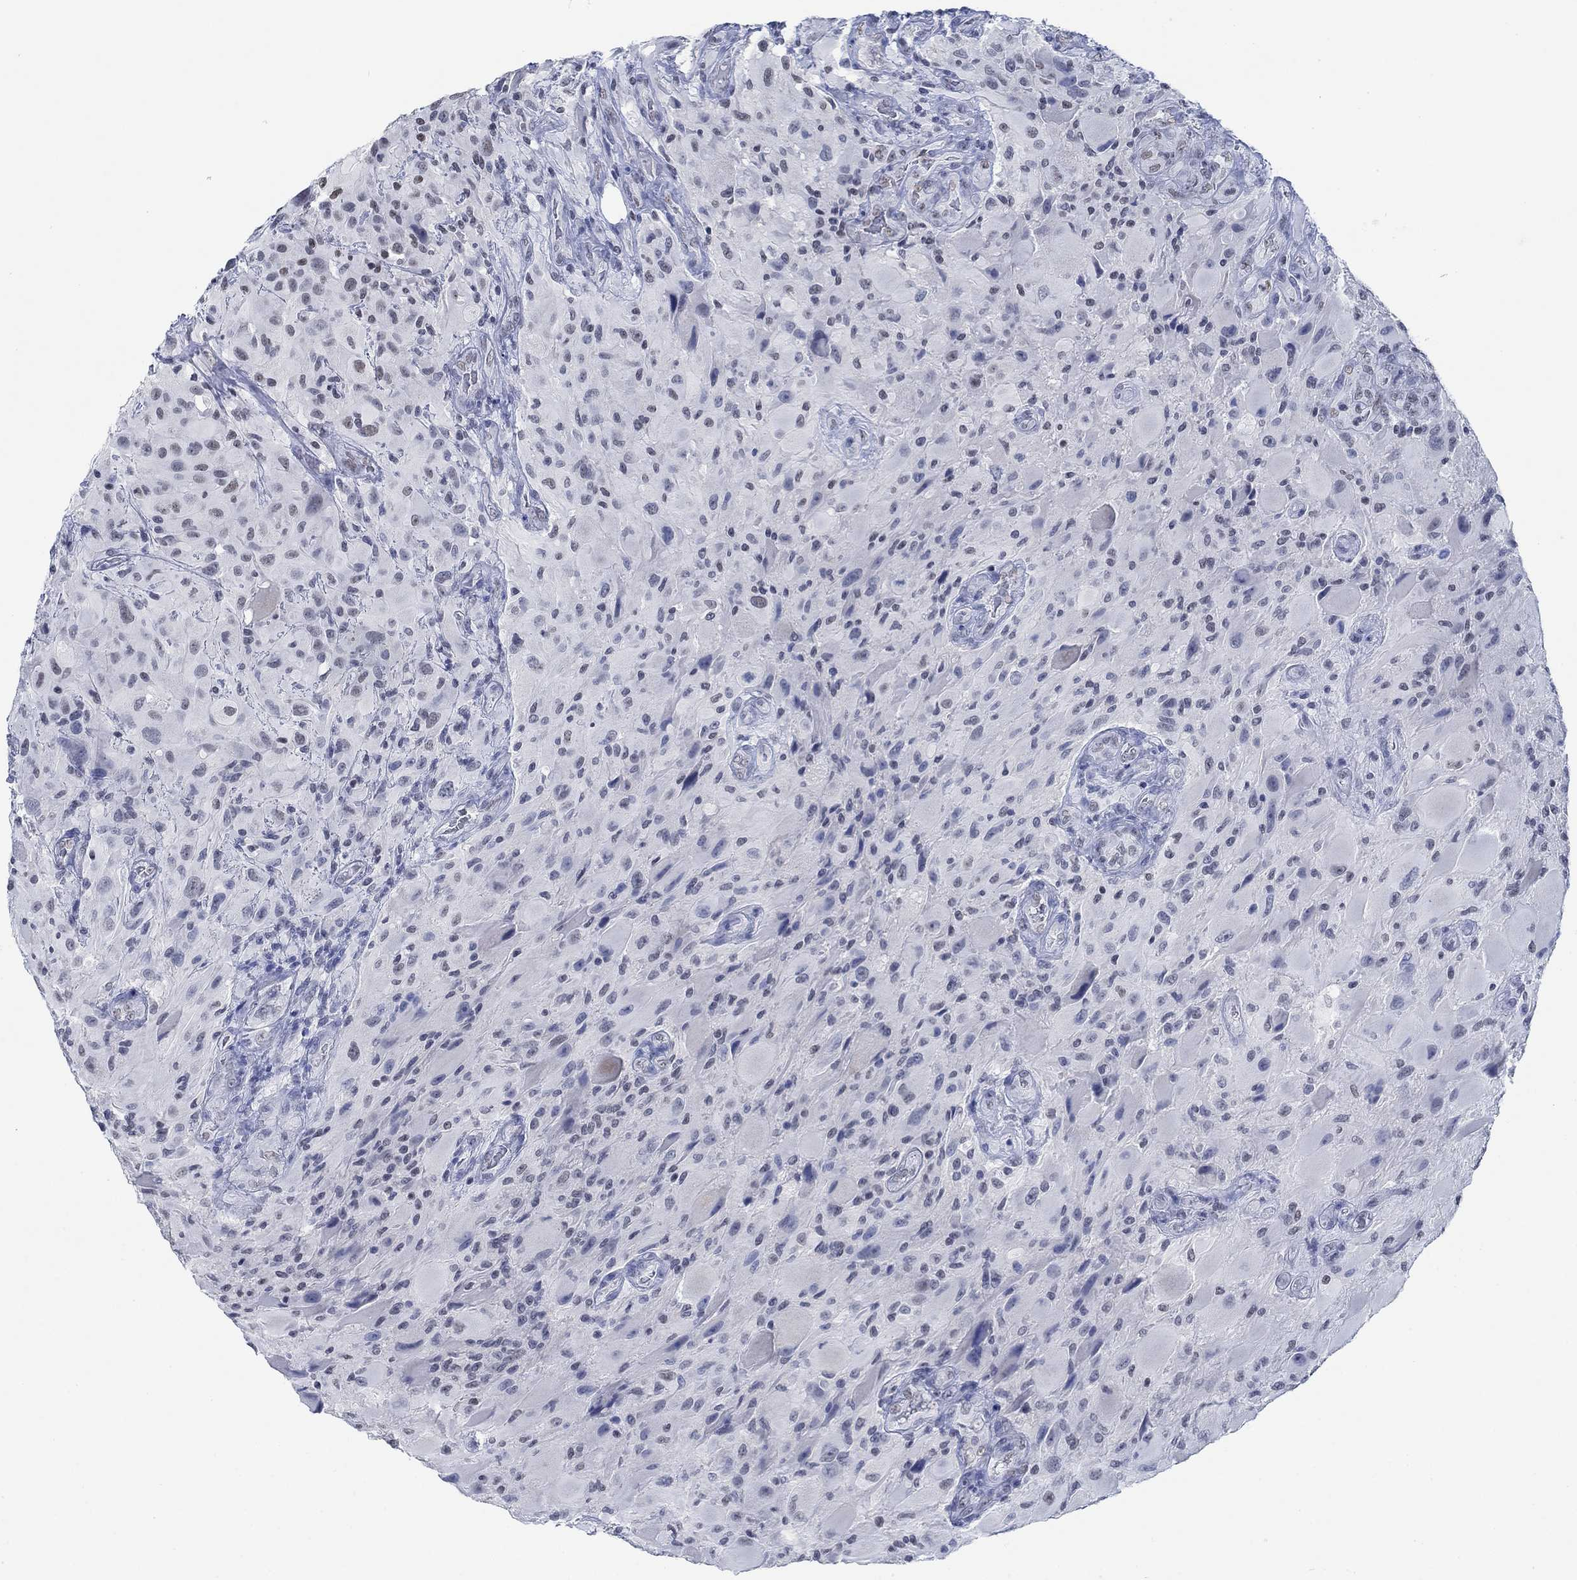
{"staining": {"intensity": "negative", "quantity": "none", "location": "none"}, "tissue": "glioma", "cell_type": "Tumor cells", "image_type": "cancer", "snomed": [{"axis": "morphology", "description": "Glioma, malignant, High grade"}, {"axis": "topography", "description": "Cerebral cortex"}], "caption": "A photomicrograph of human malignant glioma (high-grade) is negative for staining in tumor cells. Nuclei are stained in blue.", "gene": "PPP1R17", "patient": {"sex": "male", "age": 35}}